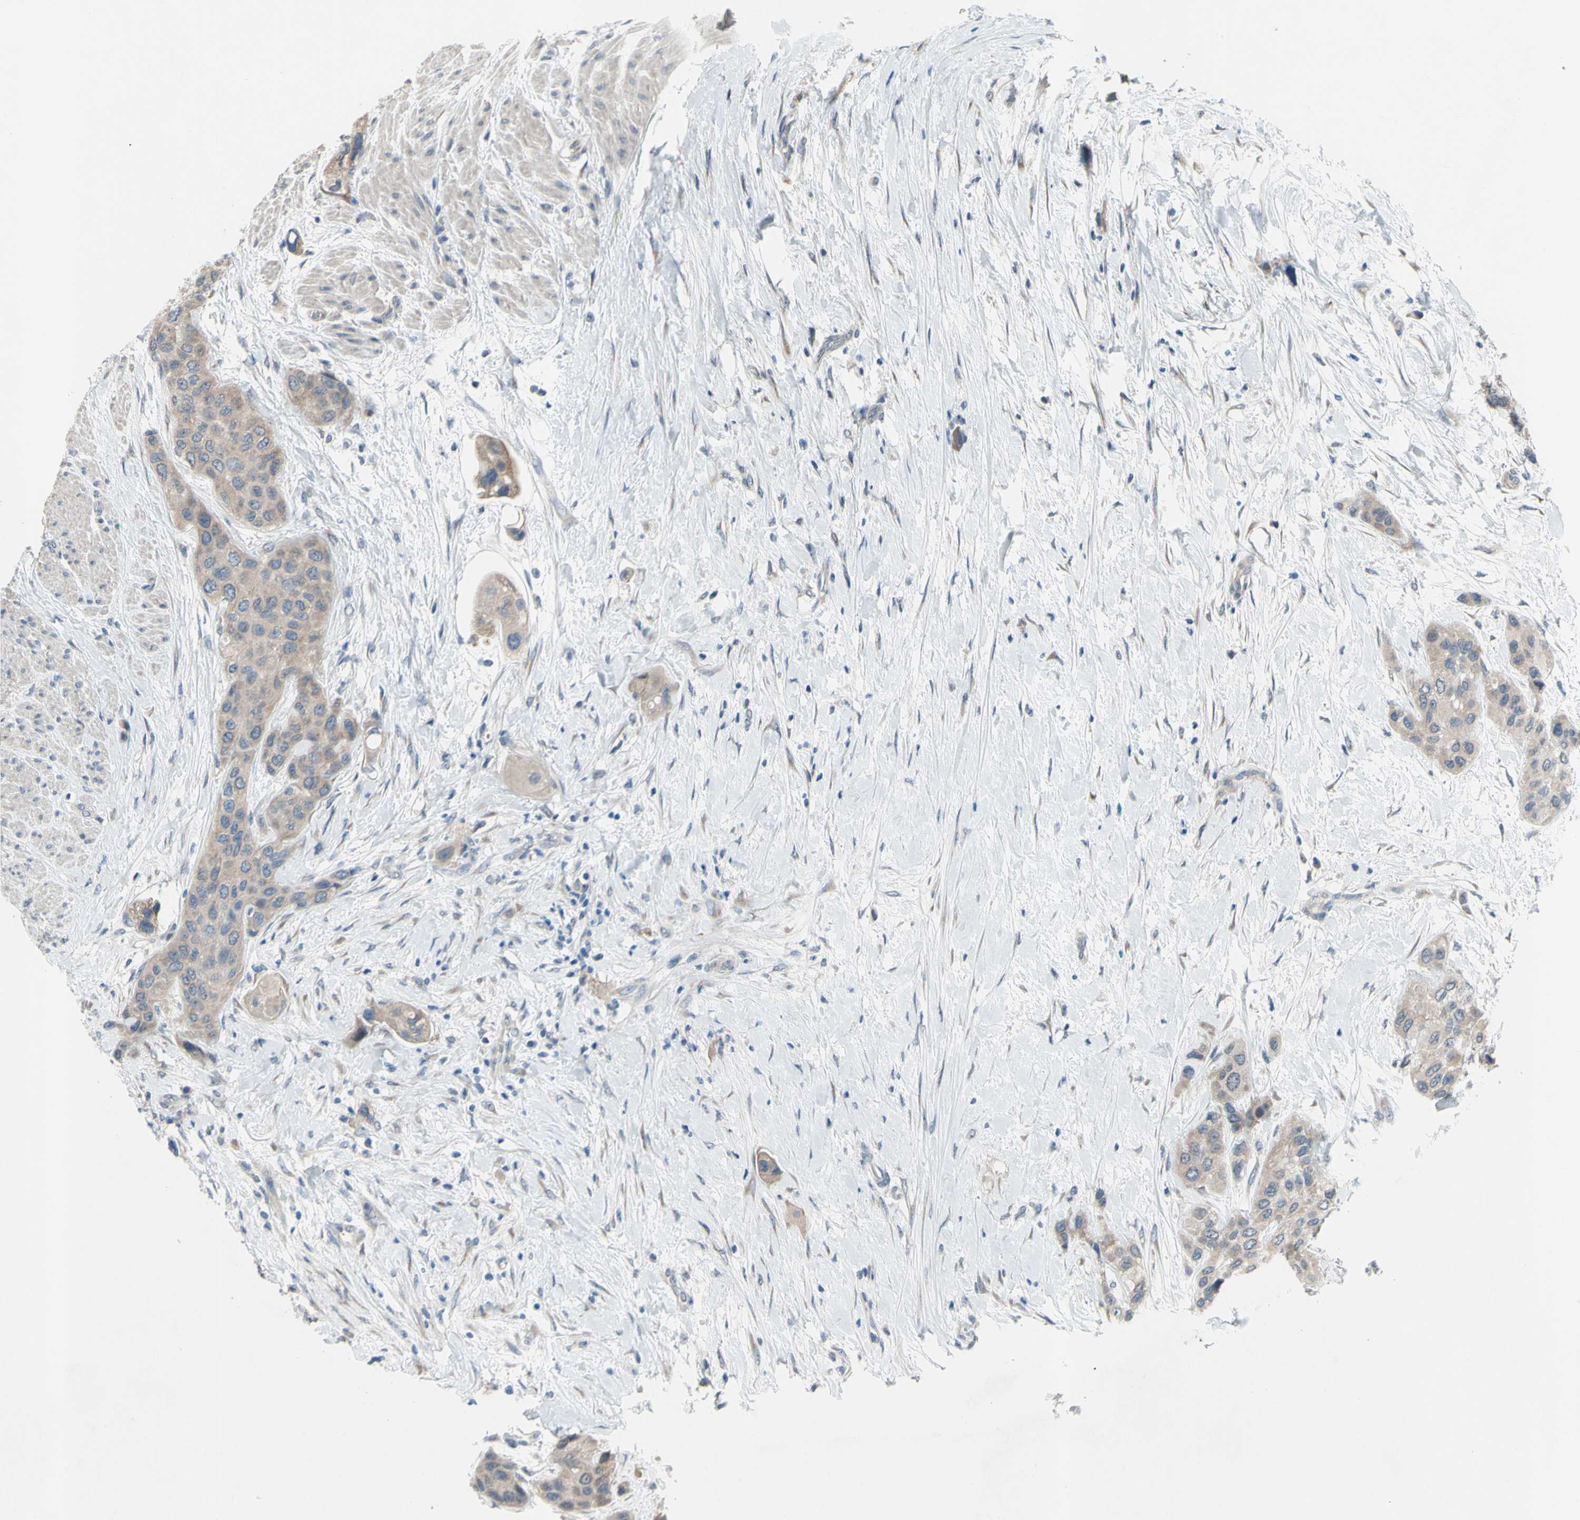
{"staining": {"intensity": "moderate", "quantity": ">75%", "location": "cytoplasmic/membranous"}, "tissue": "urothelial cancer", "cell_type": "Tumor cells", "image_type": "cancer", "snomed": [{"axis": "morphology", "description": "Urothelial carcinoma, High grade"}, {"axis": "topography", "description": "Urinary bladder"}], "caption": "Immunohistochemical staining of urothelial carcinoma (high-grade) reveals medium levels of moderate cytoplasmic/membranous positivity in about >75% of tumor cells.", "gene": "GRAMD2B", "patient": {"sex": "female", "age": 56}}